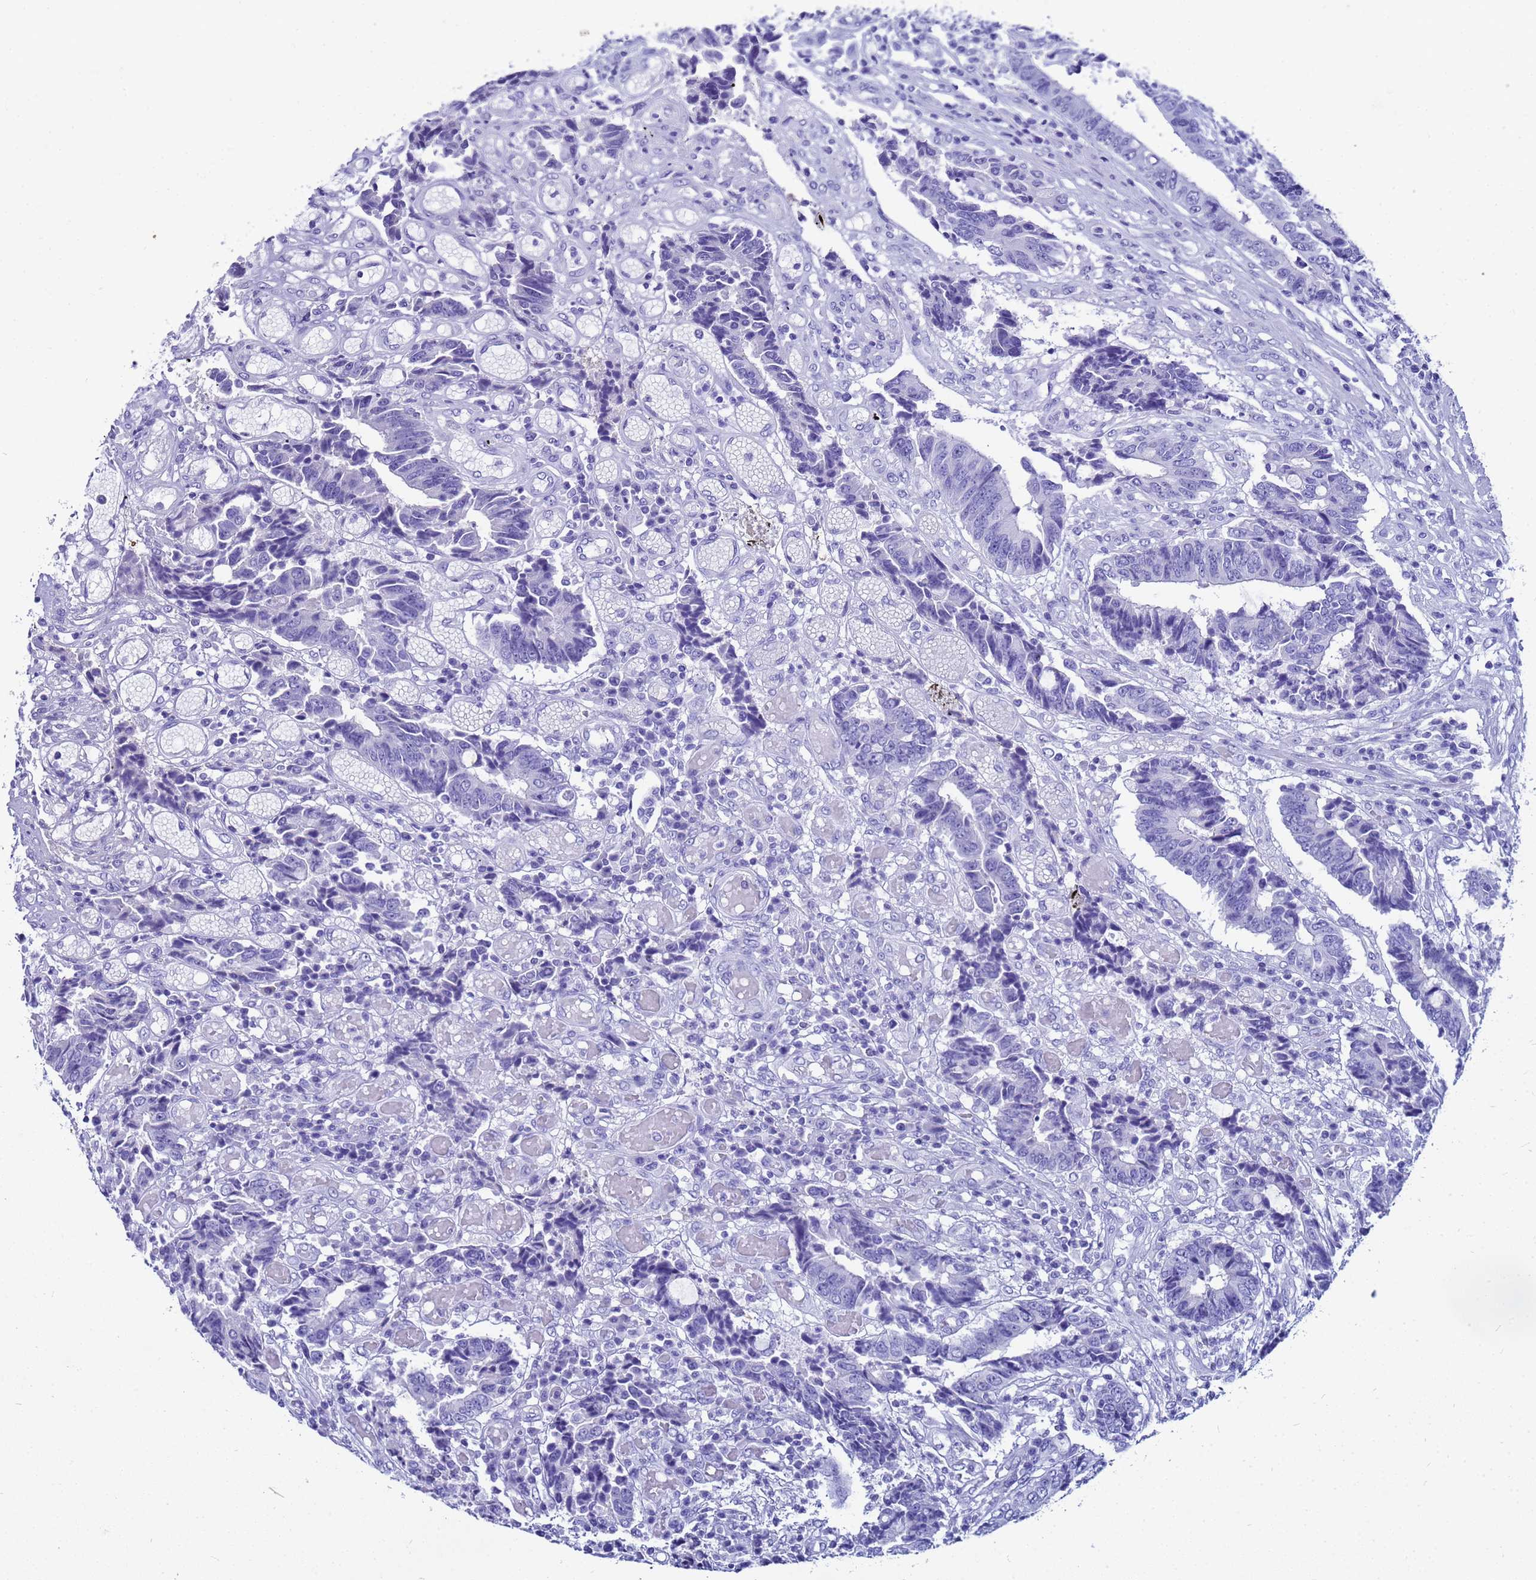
{"staining": {"intensity": "negative", "quantity": "none", "location": "none"}, "tissue": "colorectal cancer", "cell_type": "Tumor cells", "image_type": "cancer", "snomed": [{"axis": "morphology", "description": "Adenocarcinoma, NOS"}, {"axis": "topography", "description": "Rectum"}], "caption": "DAB (3,3'-diaminobenzidine) immunohistochemical staining of adenocarcinoma (colorectal) reveals no significant expression in tumor cells.", "gene": "CKB", "patient": {"sex": "male", "age": 84}}